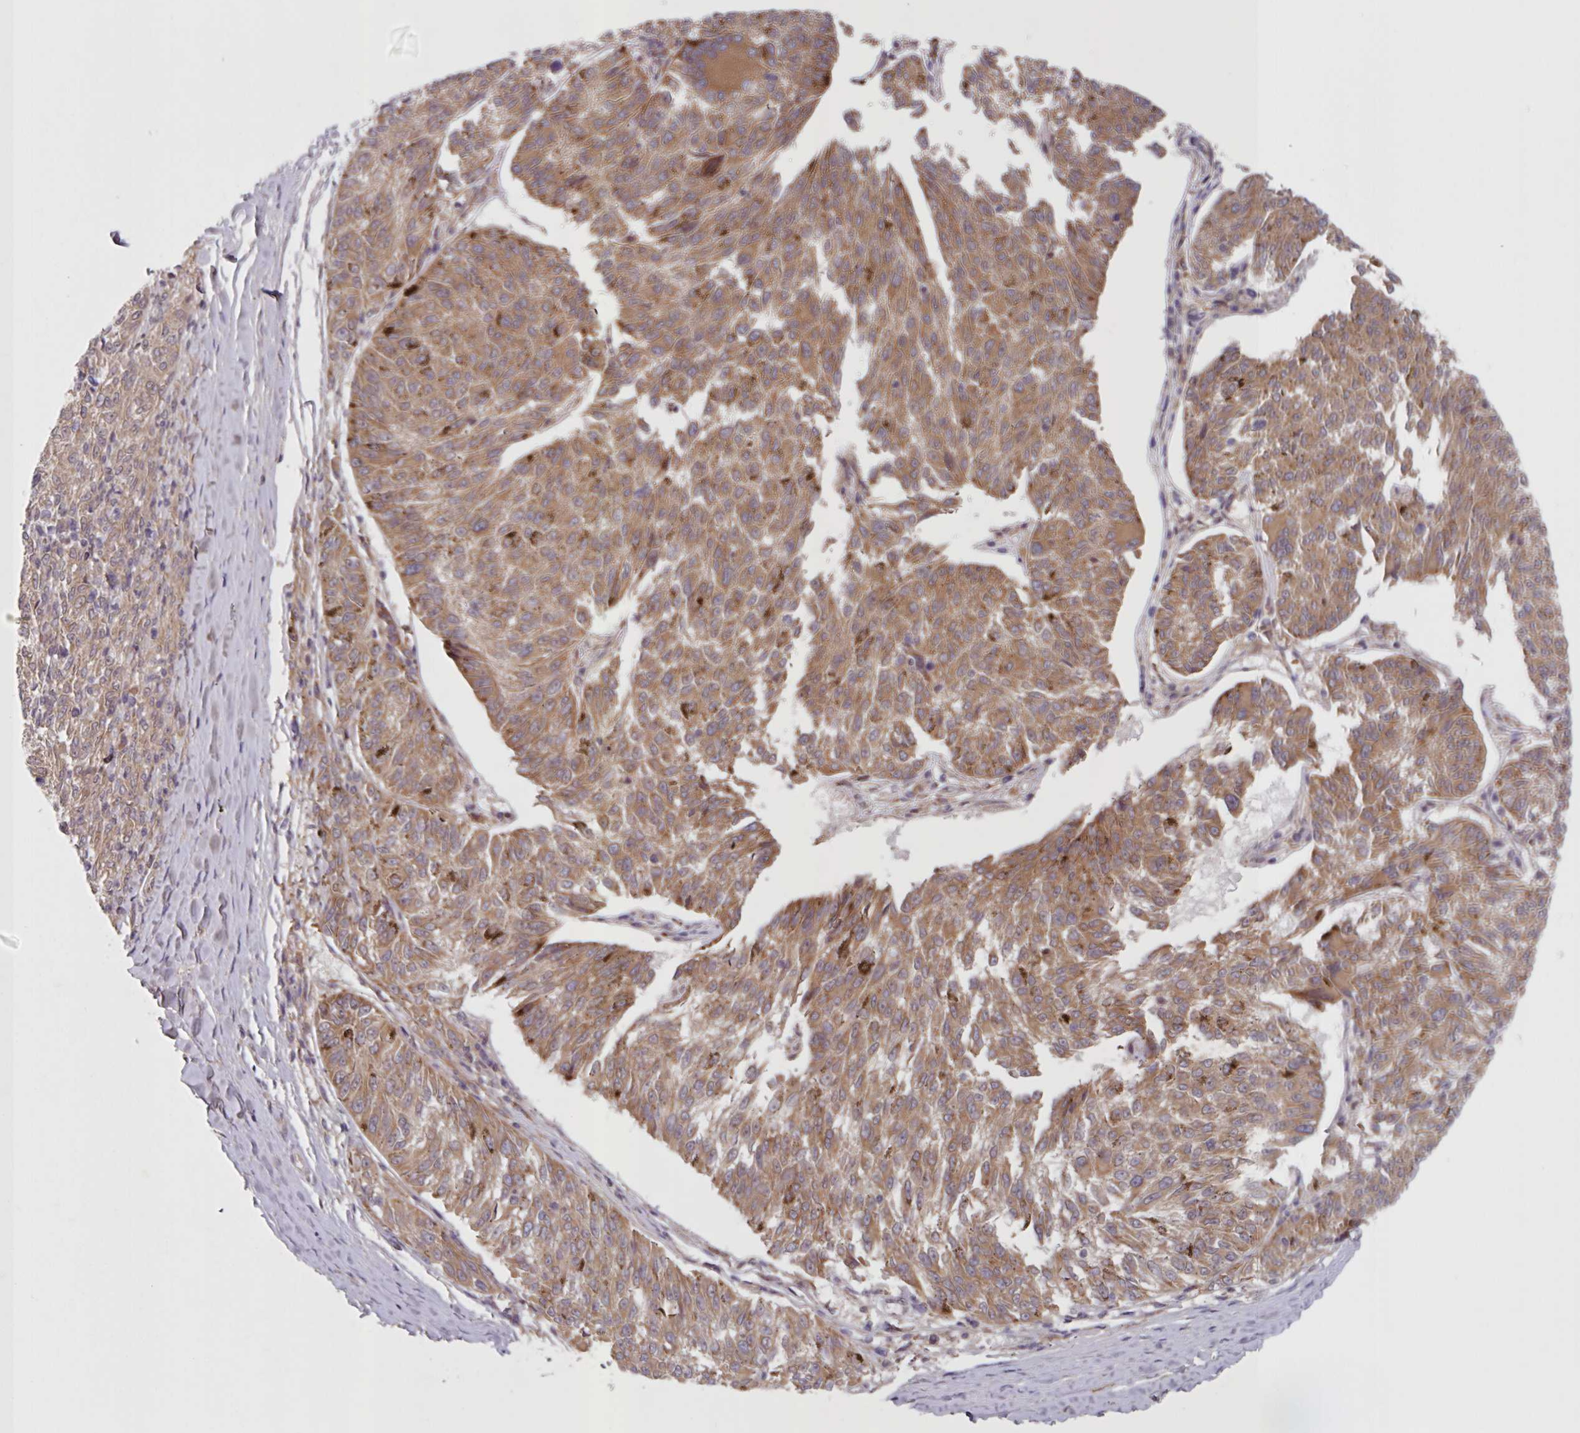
{"staining": {"intensity": "moderate", "quantity": ">75%", "location": "cytoplasmic/membranous"}, "tissue": "melanoma", "cell_type": "Tumor cells", "image_type": "cancer", "snomed": [{"axis": "morphology", "description": "Malignant melanoma, NOS"}, {"axis": "topography", "description": "Skin"}], "caption": "A brown stain shows moderate cytoplasmic/membranous expression of a protein in malignant melanoma tumor cells.", "gene": "CAMLG", "patient": {"sex": "female", "age": 72}}